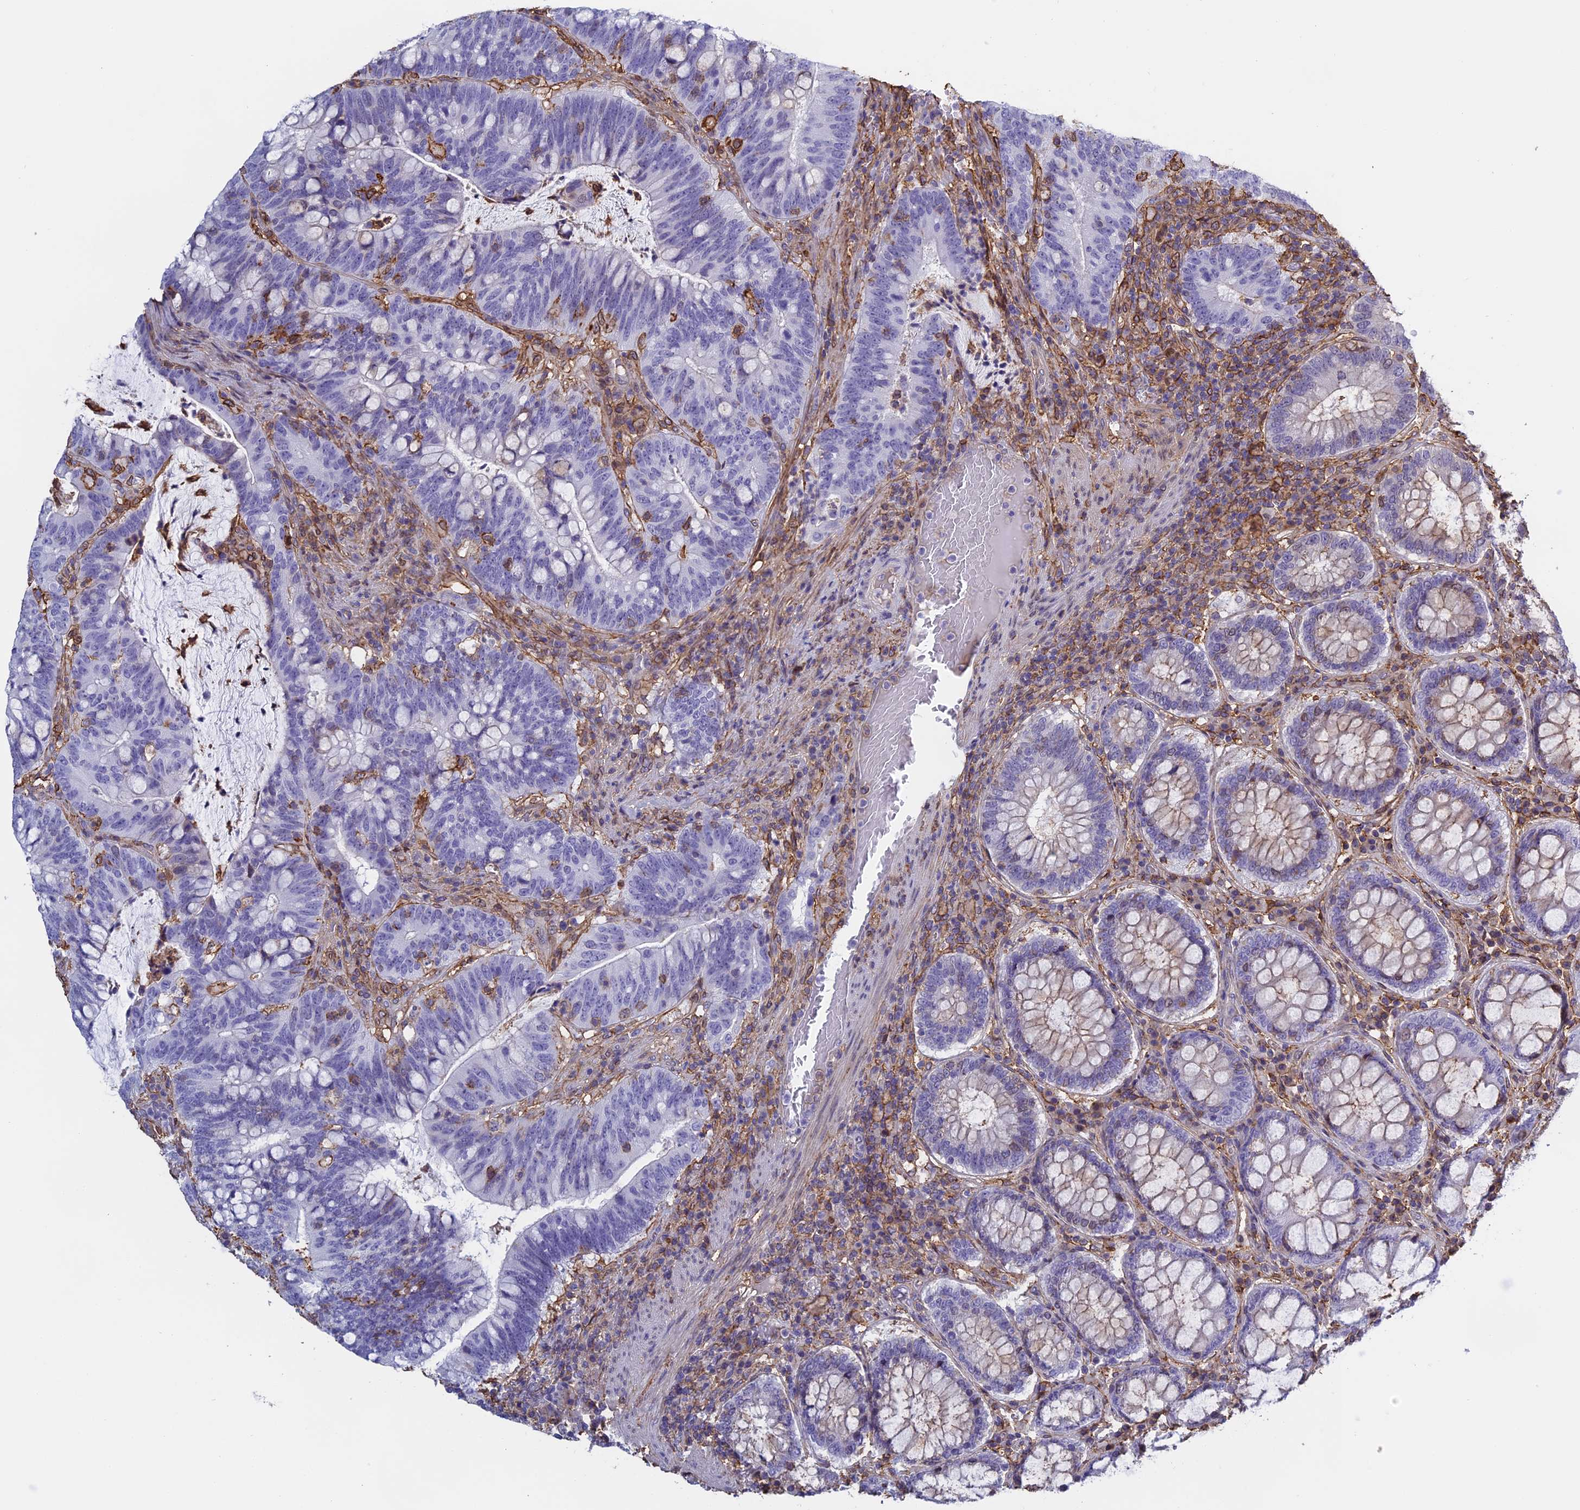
{"staining": {"intensity": "negative", "quantity": "none", "location": "none"}, "tissue": "colorectal cancer", "cell_type": "Tumor cells", "image_type": "cancer", "snomed": [{"axis": "morphology", "description": "Adenocarcinoma, NOS"}, {"axis": "topography", "description": "Colon"}], "caption": "An immunohistochemistry (IHC) photomicrograph of colorectal adenocarcinoma is shown. There is no staining in tumor cells of colorectal adenocarcinoma.", "gene": "TMEM255B", "patient": {"sex": "female", "age": 66}}